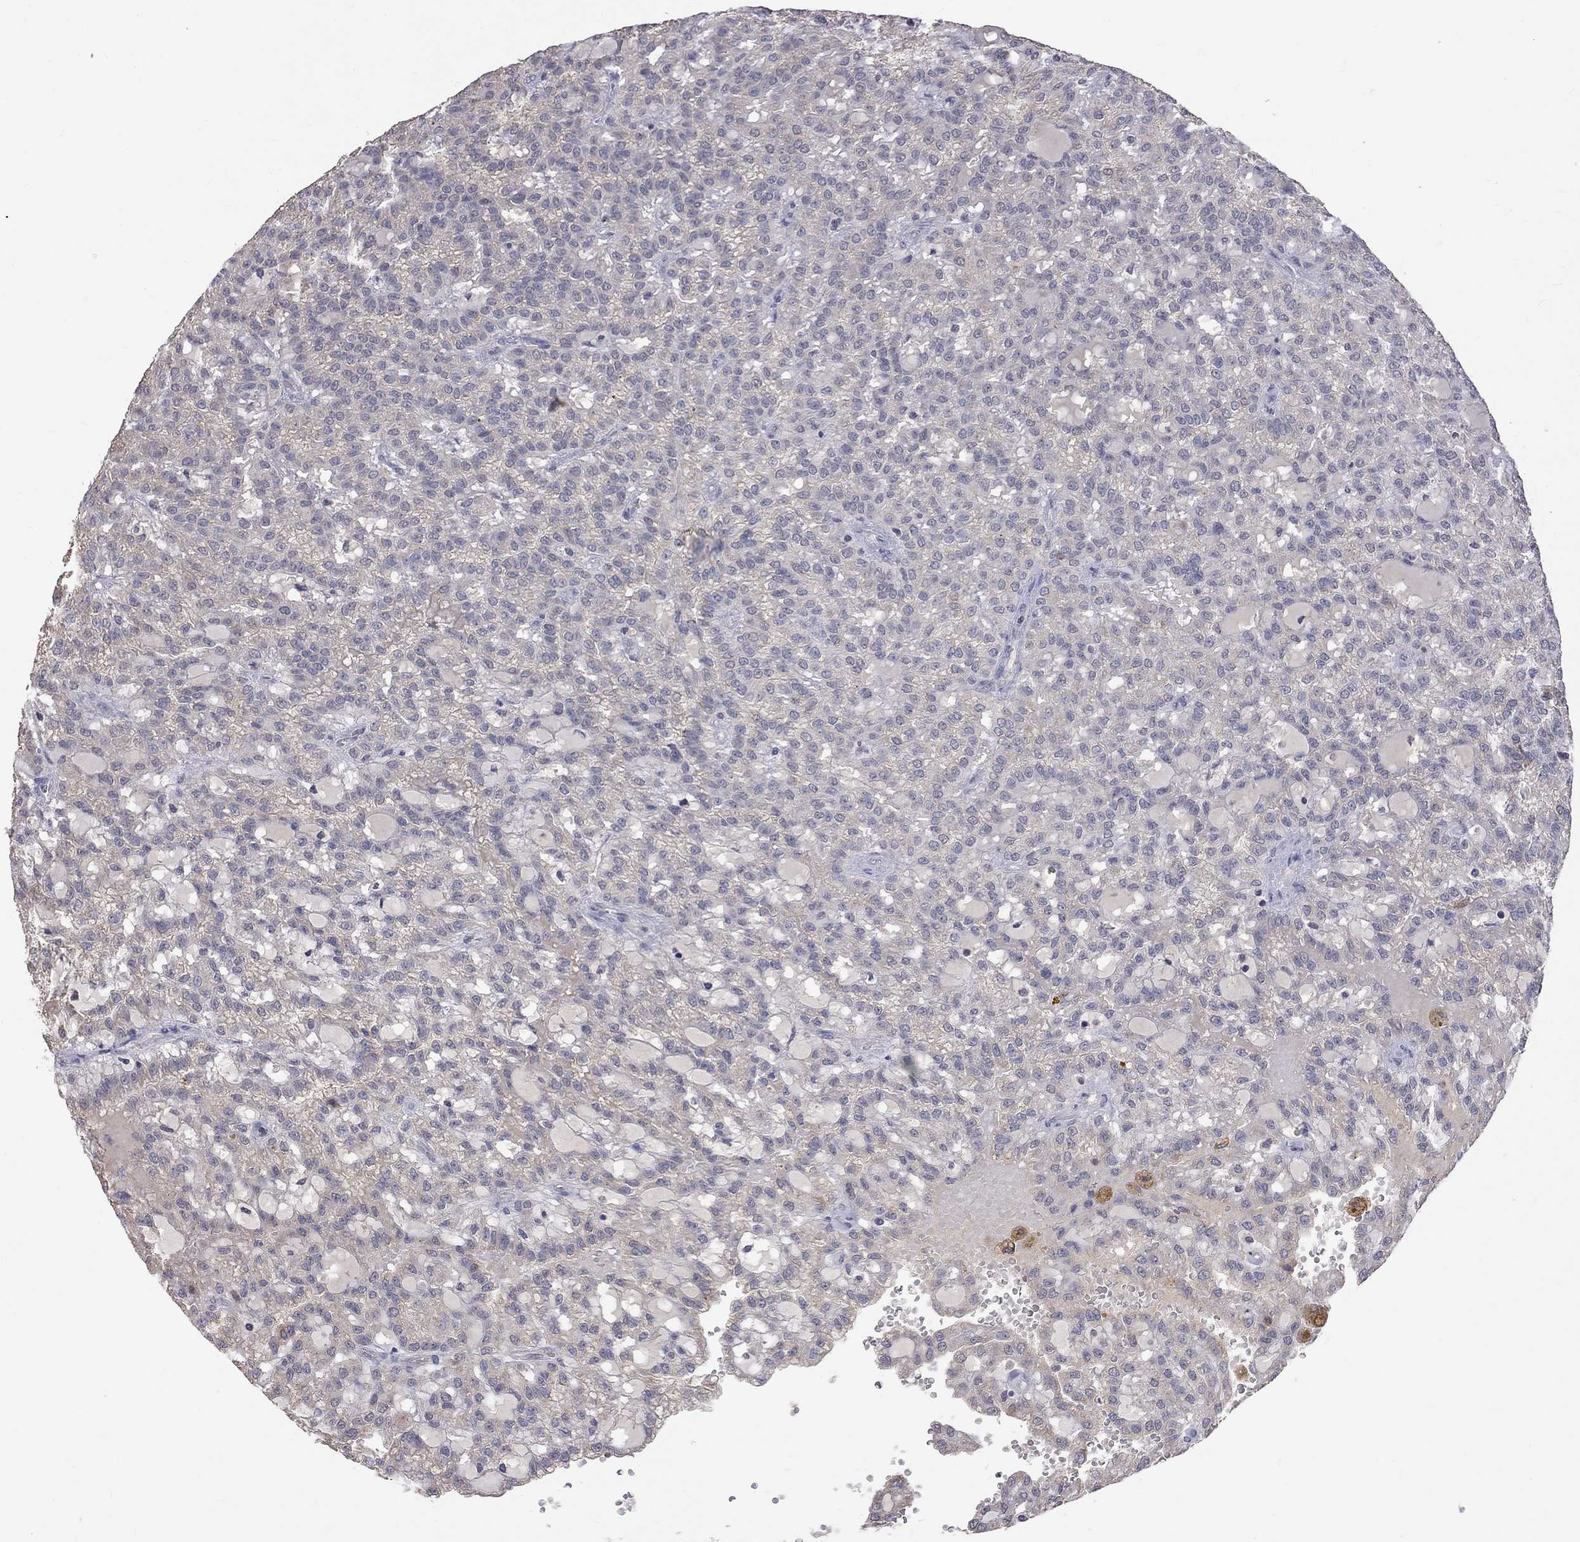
{"staining": {"intensity": "negative", "quantity": "none", "location": "none"}, "tissue": "renal cancer", "cell_type": "Tumor cells", "image_type": "cancer", "snomed": [{"axis": "morphology", "description": "Adenocarcinoma, NOS"}, {"axis": "topography", "description": "Kidney"}], "caption": "The micrograph demonstrates no significant staining in tumor cells of renal cancer (adenocarcinoma).", "gene": "HTR6", "patient": {"sex": "male", "age": 63}}